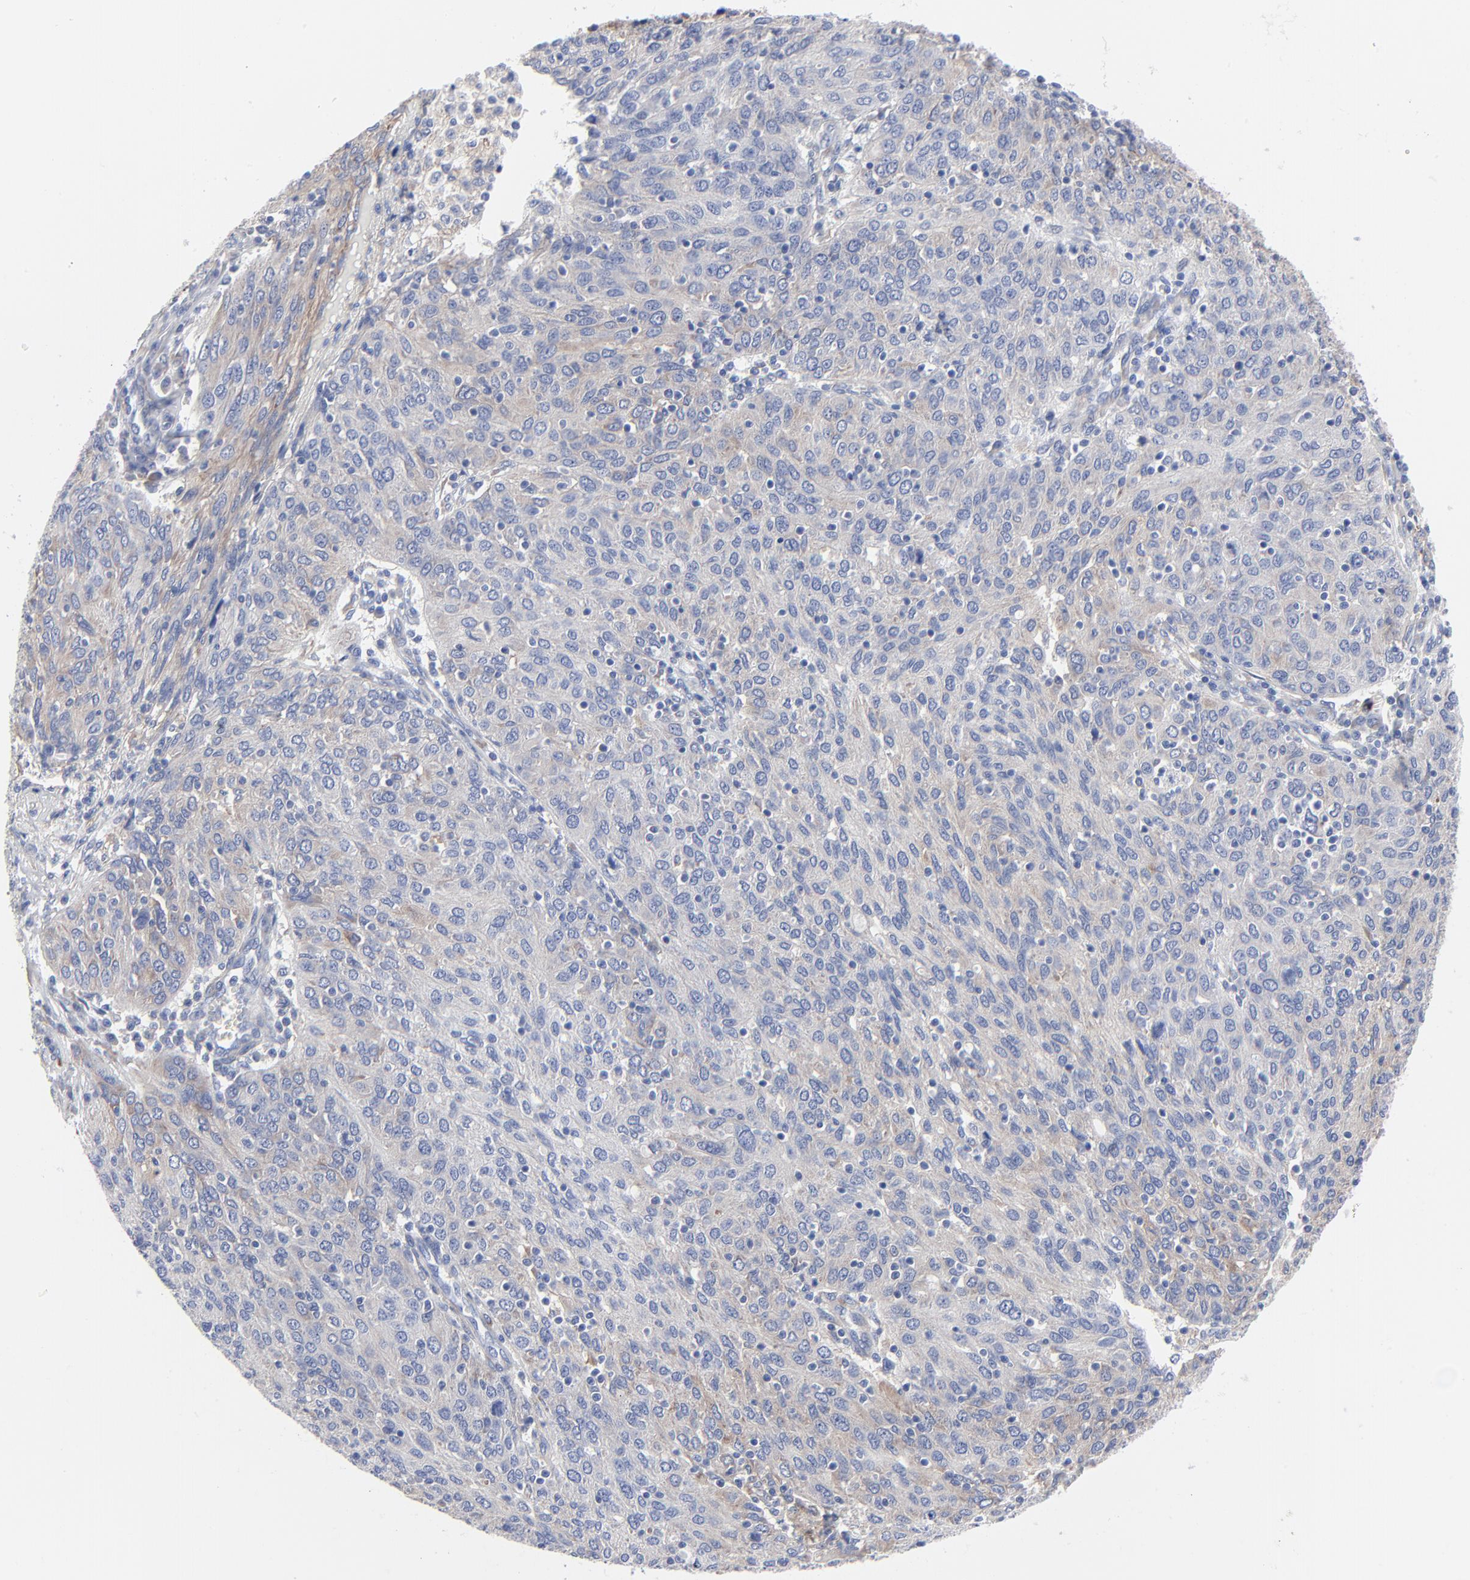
{"staining": {"intensity": "weak", "quantity": "25%-75%", "location": "cytoplasmic/membranous"}, "tissue": "ovarian cancer", "cell_type": "Tumor cells", "image_type": "cancer", "snomed": [{"axis": "morphology", "description": "Carcinoma, endometroid"}, {"axis": "topography", "description": "Ovary"}], "caption": "Endometroid carcinoma (ovarian) stained for a protein (brown) exhibits weak cytoplasmic/membranous positive positivity in approximately 25%-75% of tumor cells.", "gene": "STAT2", "patient": {"sex": "female", "age": 50}}